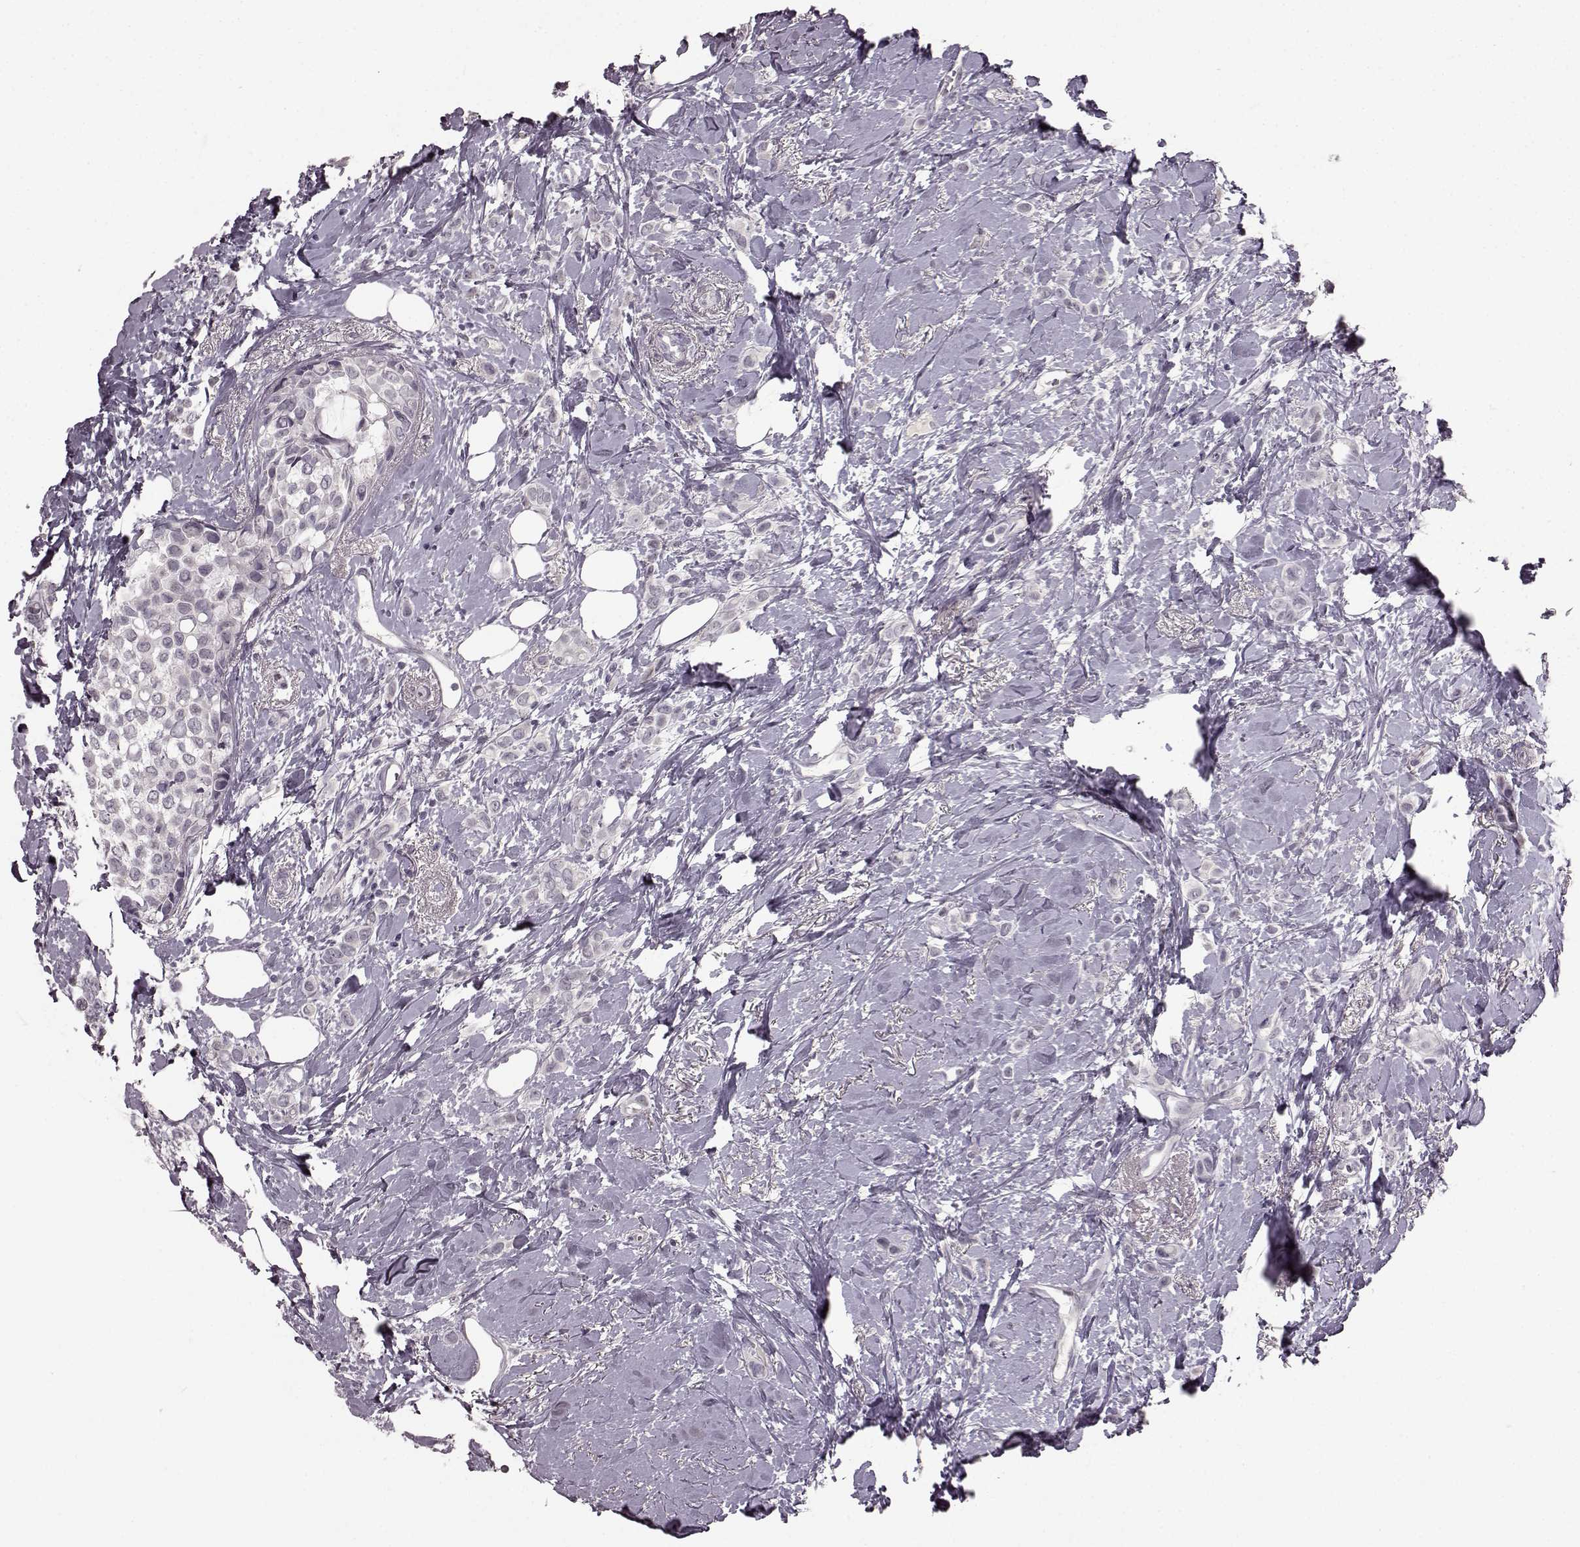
{"staining": {"intensity": "negative", "quantity": "none", "location": "none"}, "tissue": "breast cancer", "cell_type": "Tumor cells", "image_type": "cancer", "snomed": [{"axis": "morphology", "description": "Lobular carcinoma"}, {"axis": "topography", "description": "Breast"}], "caption": "DAB (3,3'-diaminobenzidine) immunohistochemical staining of breast lobular carcinoma exhibits no significant expression in tumor cells. (DAB immunohistochemistry (IHC) with hematoxylin counter stain).", "gene": "LHB", "patient": {"sex": "female", "age": 66}}